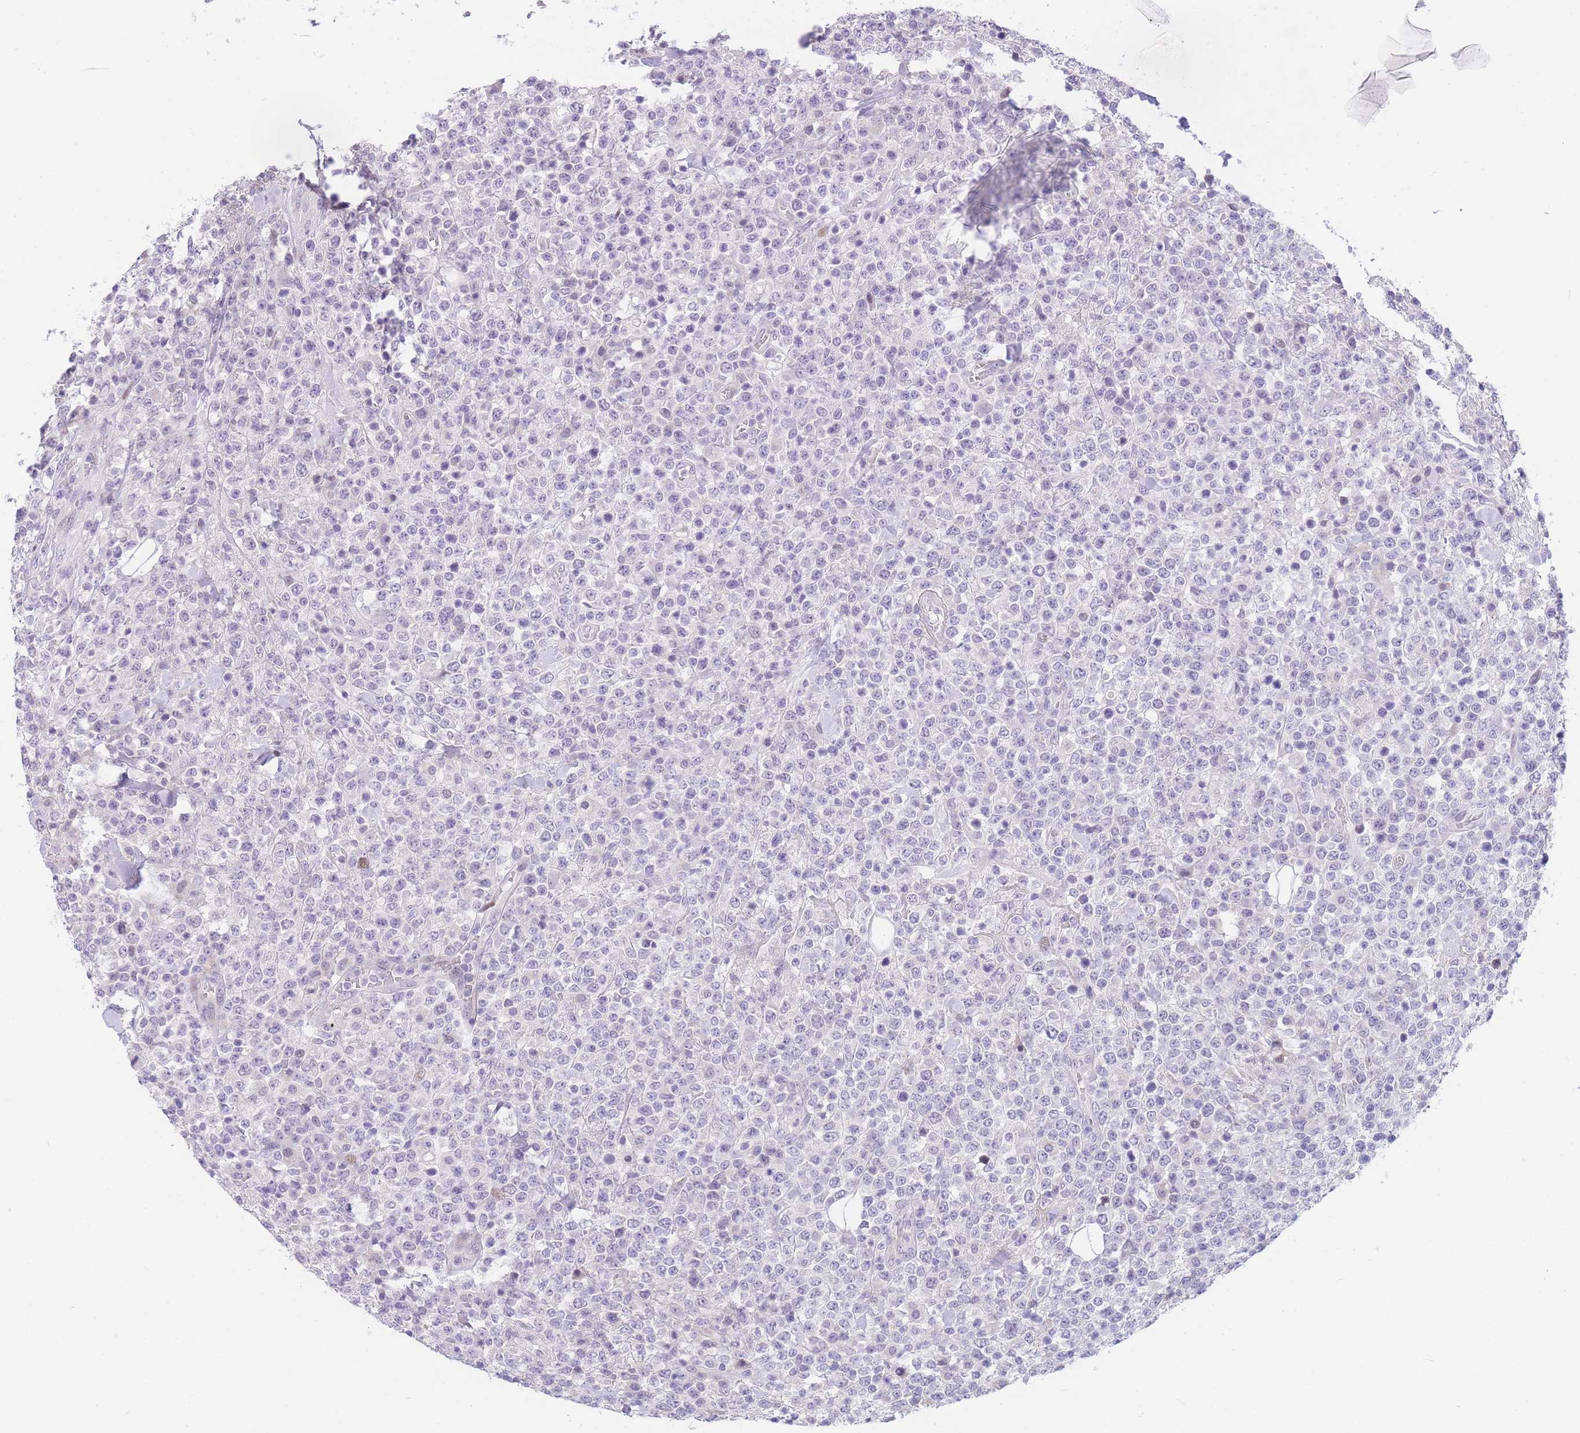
{"staining": {"intensity": "negative", "quantity": "none", "location": "none"}, "tissue": "lymphoma", "cell_type": "Tumor cells", "image_type": "cancer", "snomed": [{"axis": "morphology", "description": "Malignant lymphoma, non-Hodgkin's type, High grade"}, {"axis": "topography", "description": "Colon"}], "caption": "High power microscopy histopathology image of an immunohistochemistry (IHC) photomicrograph of high-grade malignant lymphoma, non-Hodgkin's type, revealing no significant staining in tumor cells. (Stains: DAB IHC with hematoxylin counter stain, Microscopy: brightfield microscopy at high magnification).", "gene": "SHCBP1", "patient": {"sex": "female", "age": 53}}